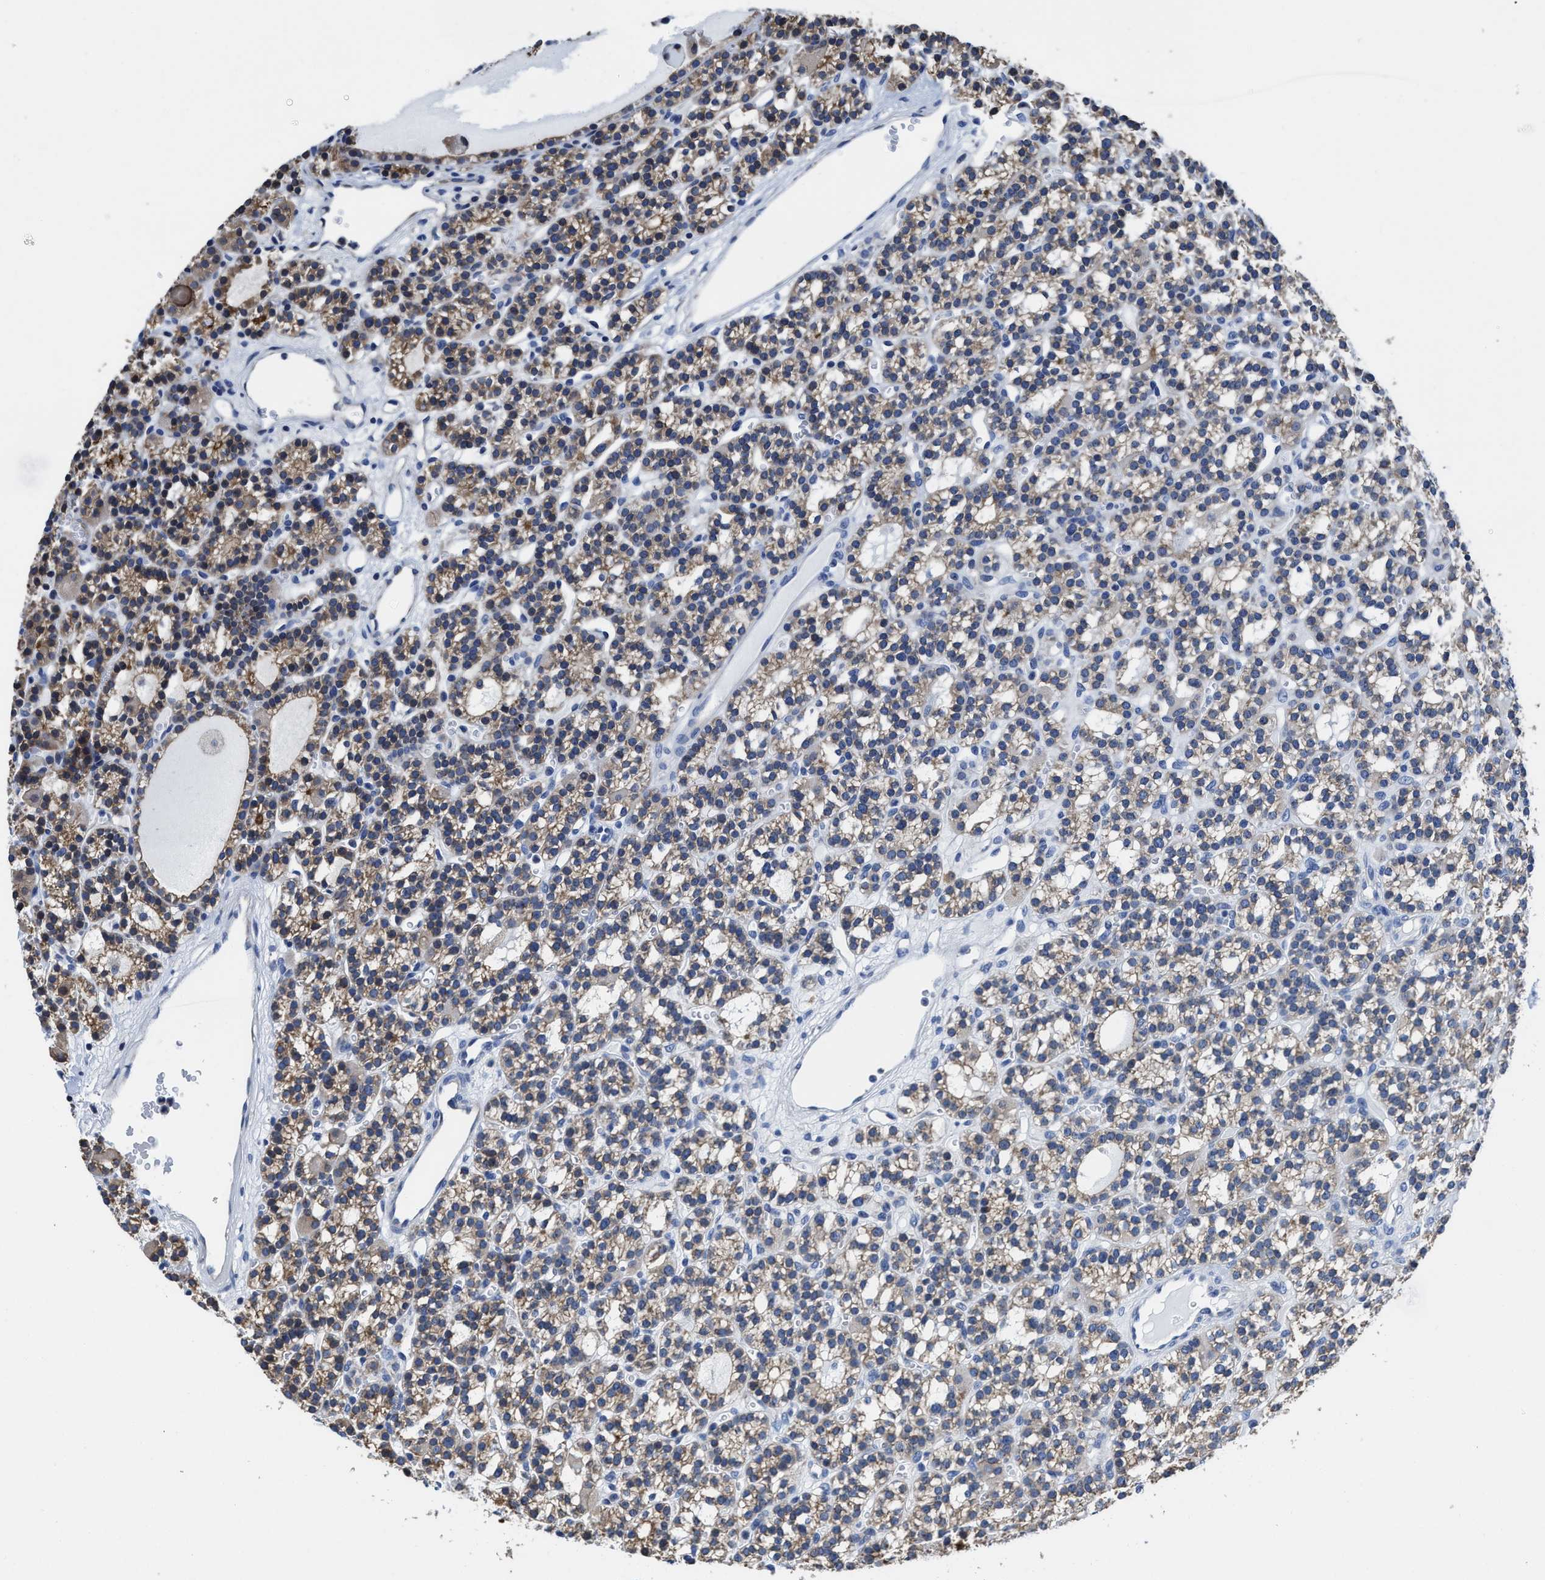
{"staining": {"intensity": "moderate", "quantity": "<25%", "location": "cytoplasmic/membranous"}, "tissue": "parathyroid gland", "cell_type": "Glandular cells", "image_type": "normal", "snomed": [{"axis": "morphology", "description": "Normal tissue, NOS"}, {"axis": "morphology", "description": "Adenoma, NOS"}, {"axis": "topography", "description": "Parathyroid gland"}], "caption": "The micrograph reveals immunohistochemical staining of normal parathyroid gland. There is moderate cytoplasmic/membranous expression is identified in approximately <25% of glandular cells.", "gene": "HOOK1", "patient": {"sex": "female", "age": 58}}